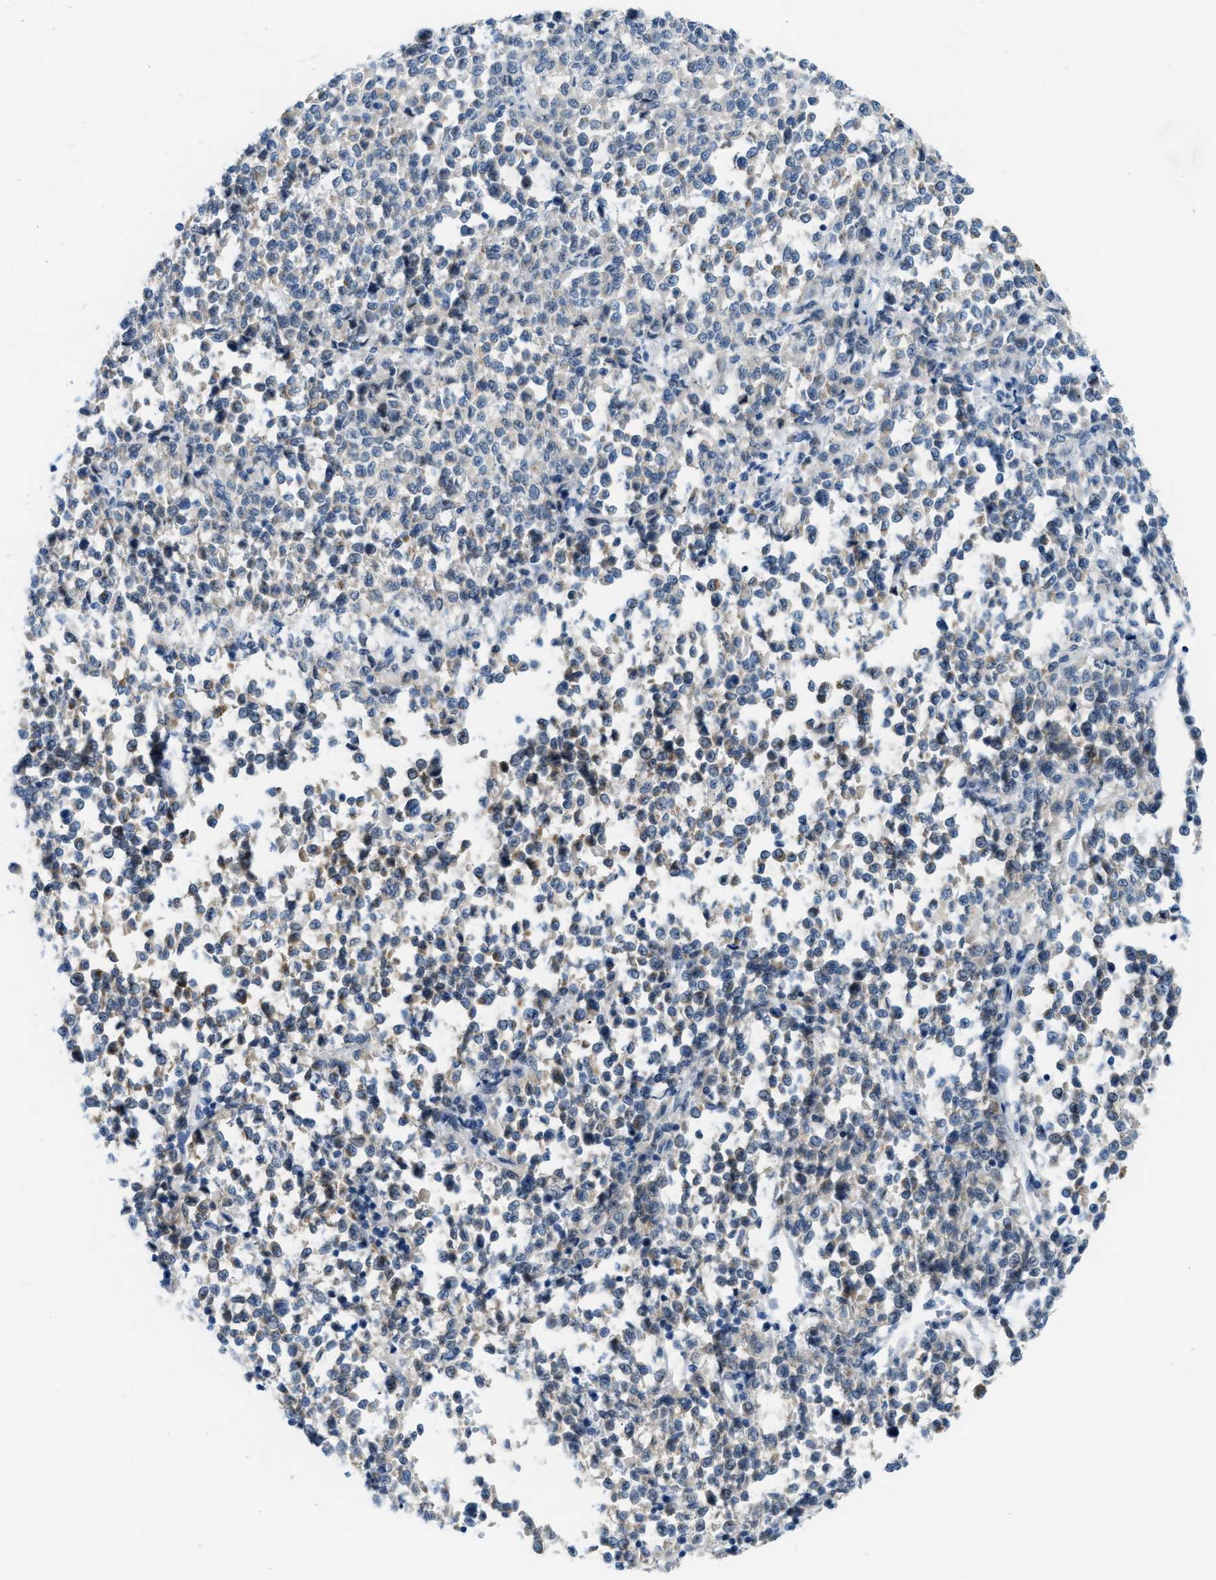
{"staining": {"intensity": "negative", "quantity": "none", "location": "none"}, "tissue": "melanoma", "cell_type": "Tumor cells", "image_type": "cancer", "snomed": [{"axis": "morphology", "description": "Malignant melanoma, Metastatic site"}, {"axis": "topography", "description": "Pancreas"}], "caption": "High power microscopy image of an immunohistochemistry histopathology image of melanoma, revealing no significant positivity in tumor cells.", "gene": "PHRF1", "patient": {"sex": "female", "age": 30}}